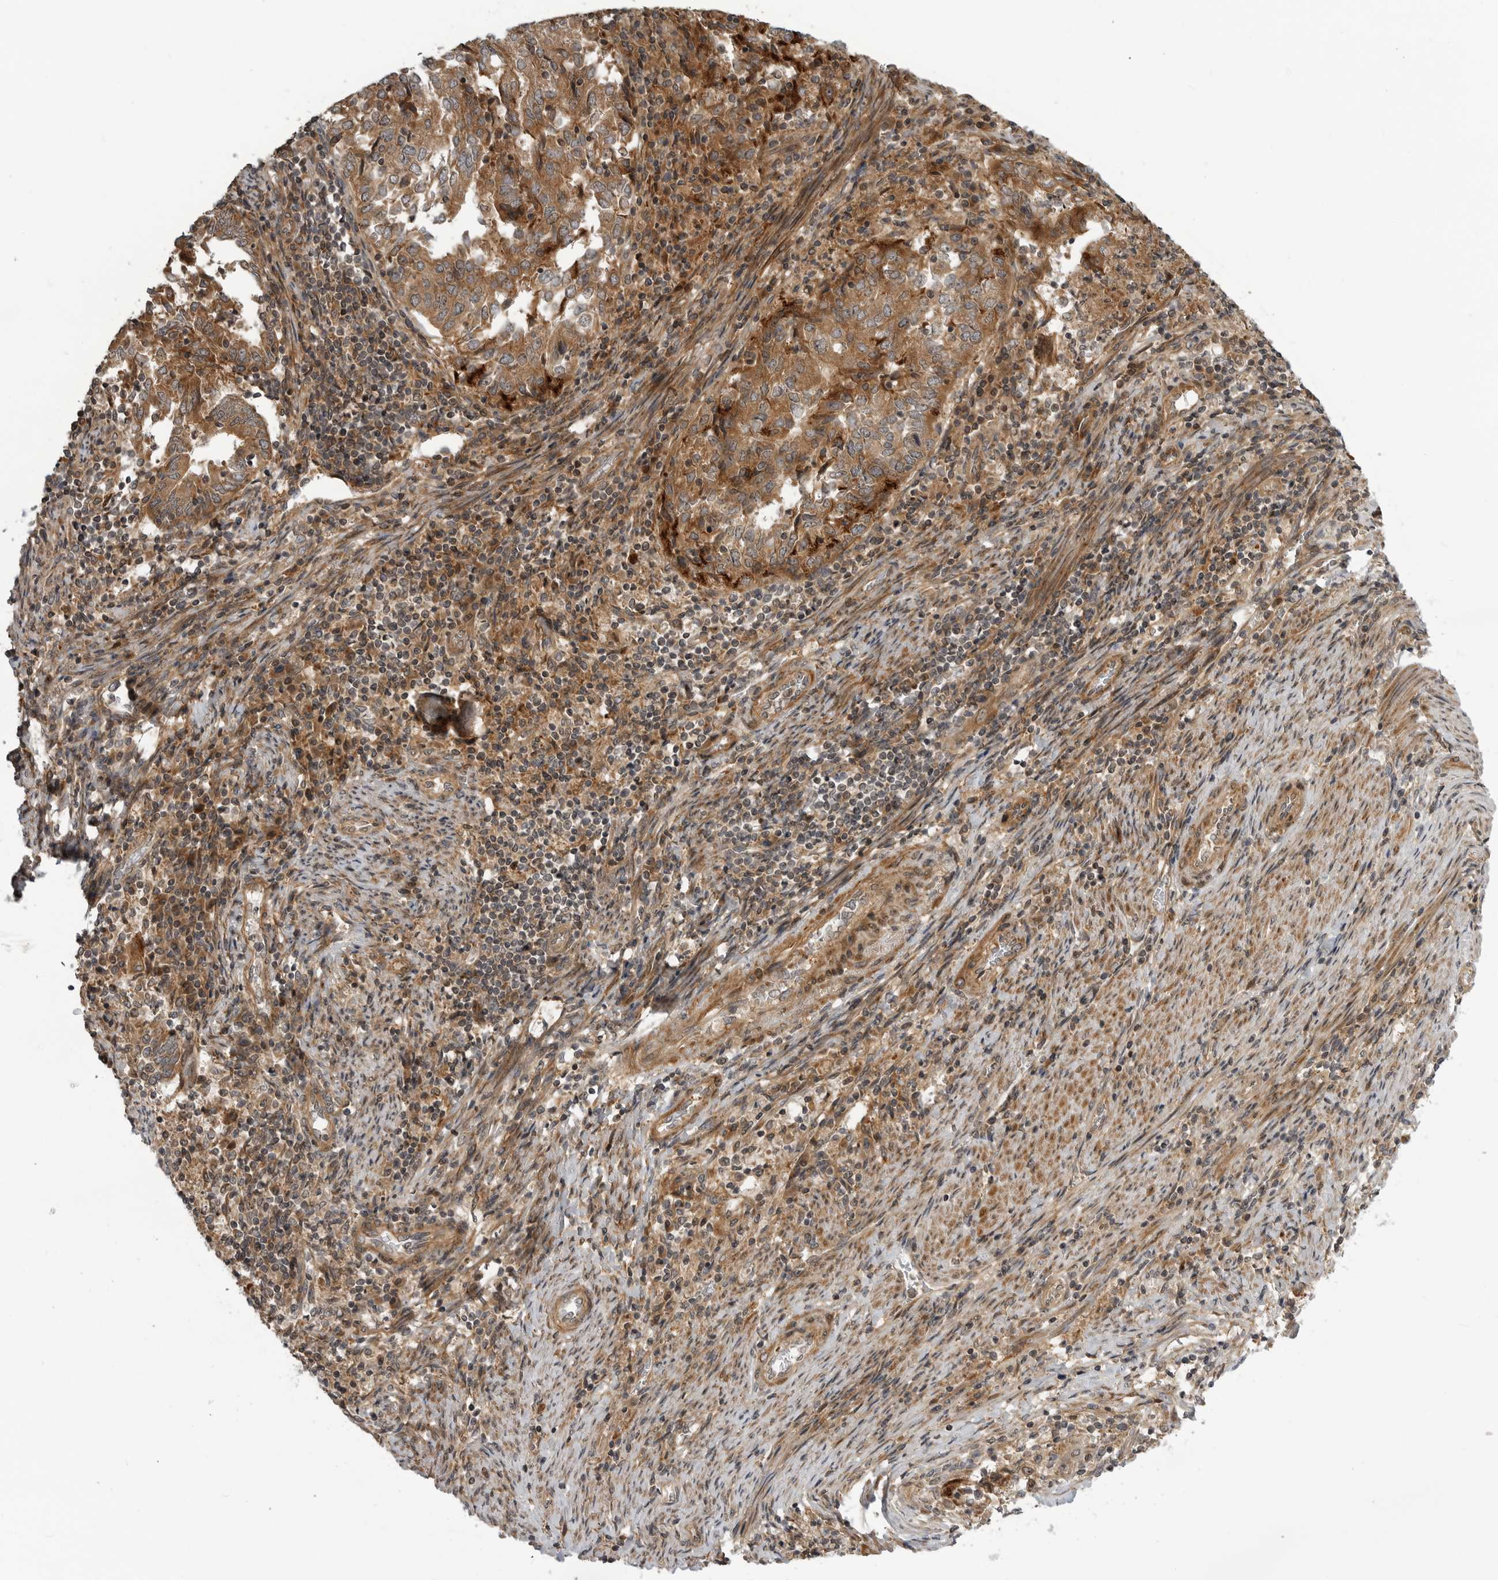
{"staining": {"intensity": "moderate", "quantity": ">75%", "location": "cytoplasmic/membranous"}, "tissue": "endometrial cancer", "cell_type": "Tumor cells", "image_type": "cancer", "snomed": [{"axis": "morphology", "description": "Adenocarcinoma, NOS"}, {"axis": "topography", "description": "Endometrium"}], "caption": "A micrograph of human endometrial cancer stained for a protein displays moderate cytoplasmic/membranous brown staining in tumor cells.", "gene": "LRRC45", "patient": {"sex": "female", "age": 80}}